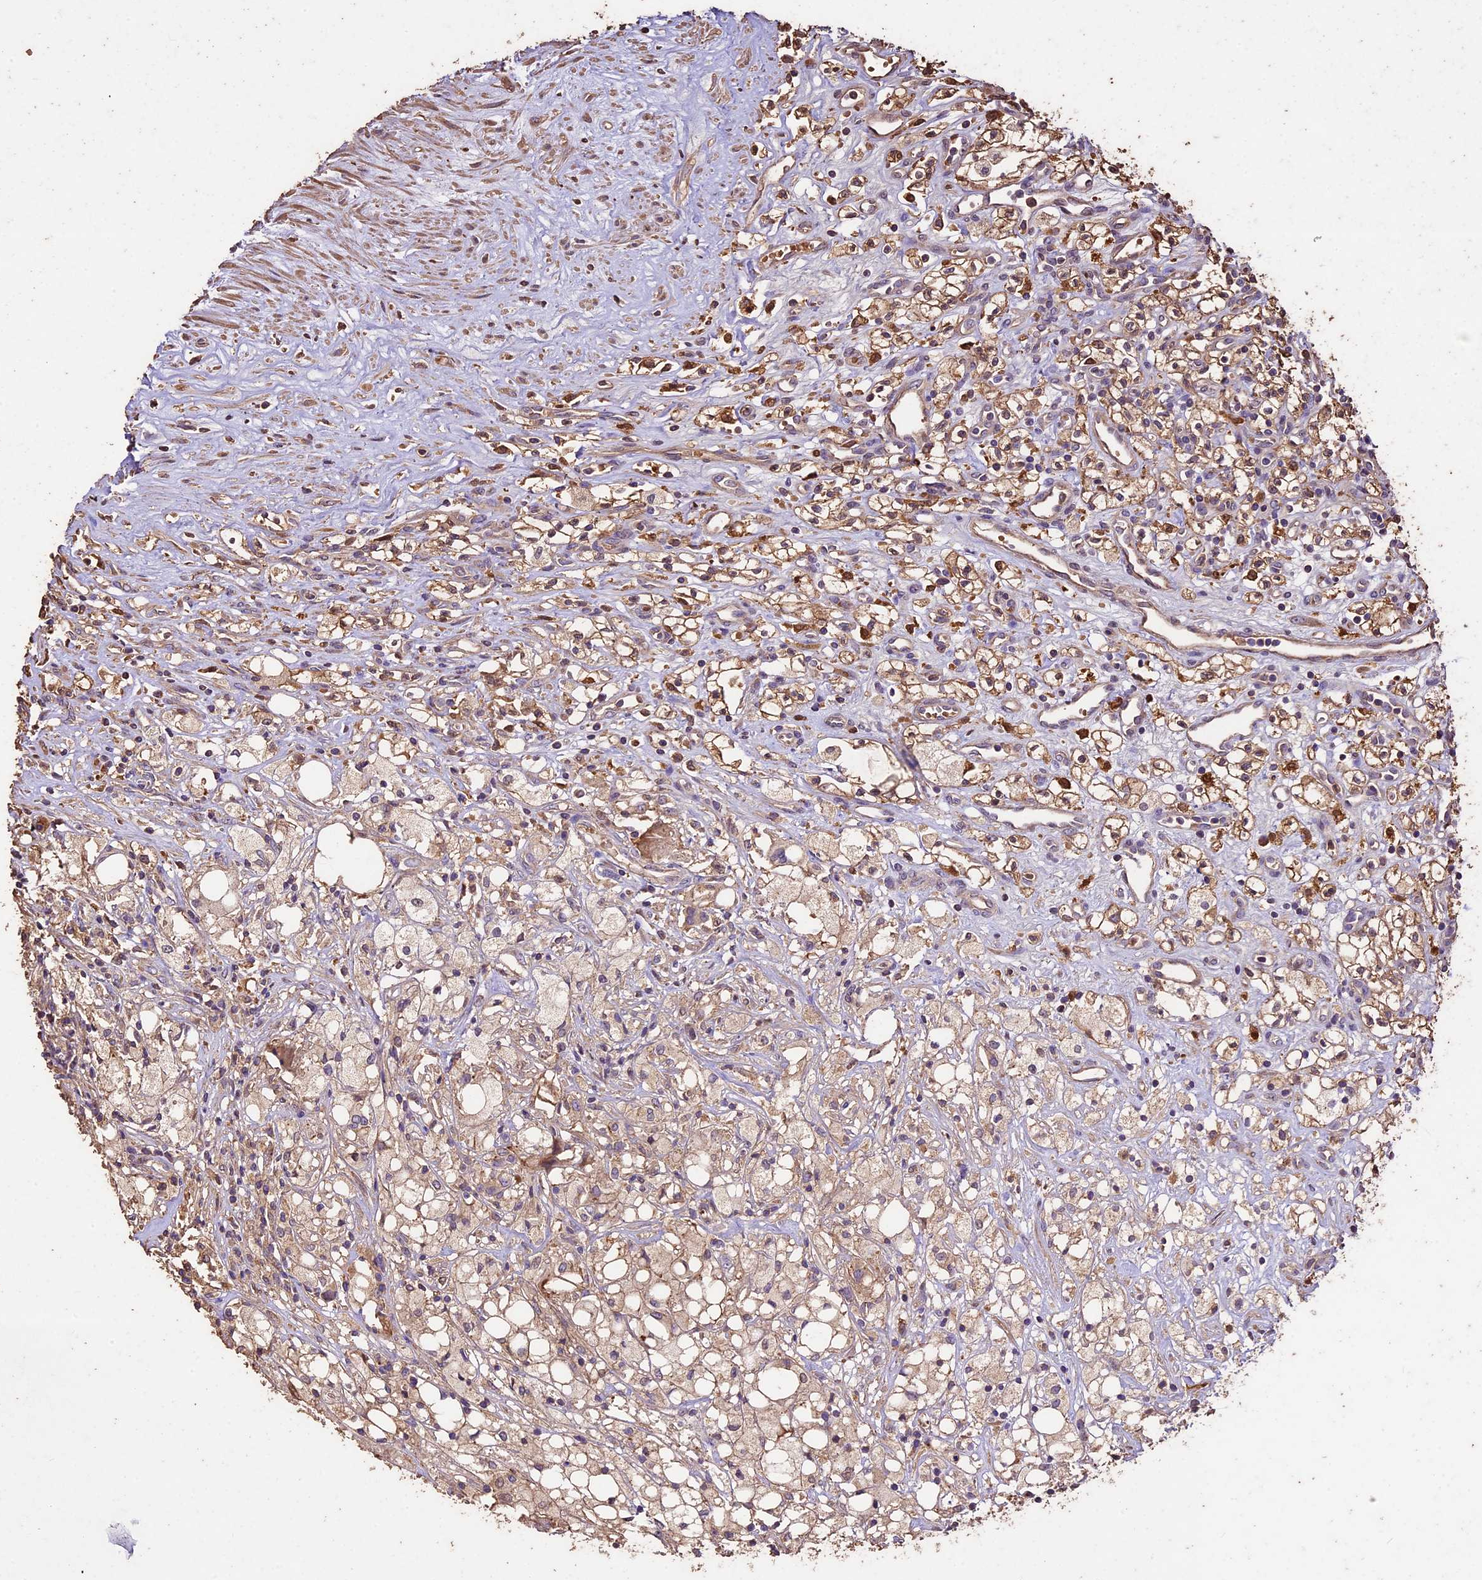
{"staining": {"intensity": "moderate", "quantity": ">75%", "location": "cytoplasmic/membranous"}, "tissue": "renal cancer", "cell_type": "Tumor cells", "image_type": "cancer", "snomed": [{"axis": "morphology", "description": "Adenocarcinoma, NOS"}, {"axis": "topography", "description": "Kidney"}], "caption": "The photomicrograph reveals immunohistochemical staining of renal cancer. There is moderate cytoplasmic/membranous expression is appreciated in approximately >75% of tumor cells.", "gene": "CRLF1", "patient": {"sex": "male", "age": 59}}